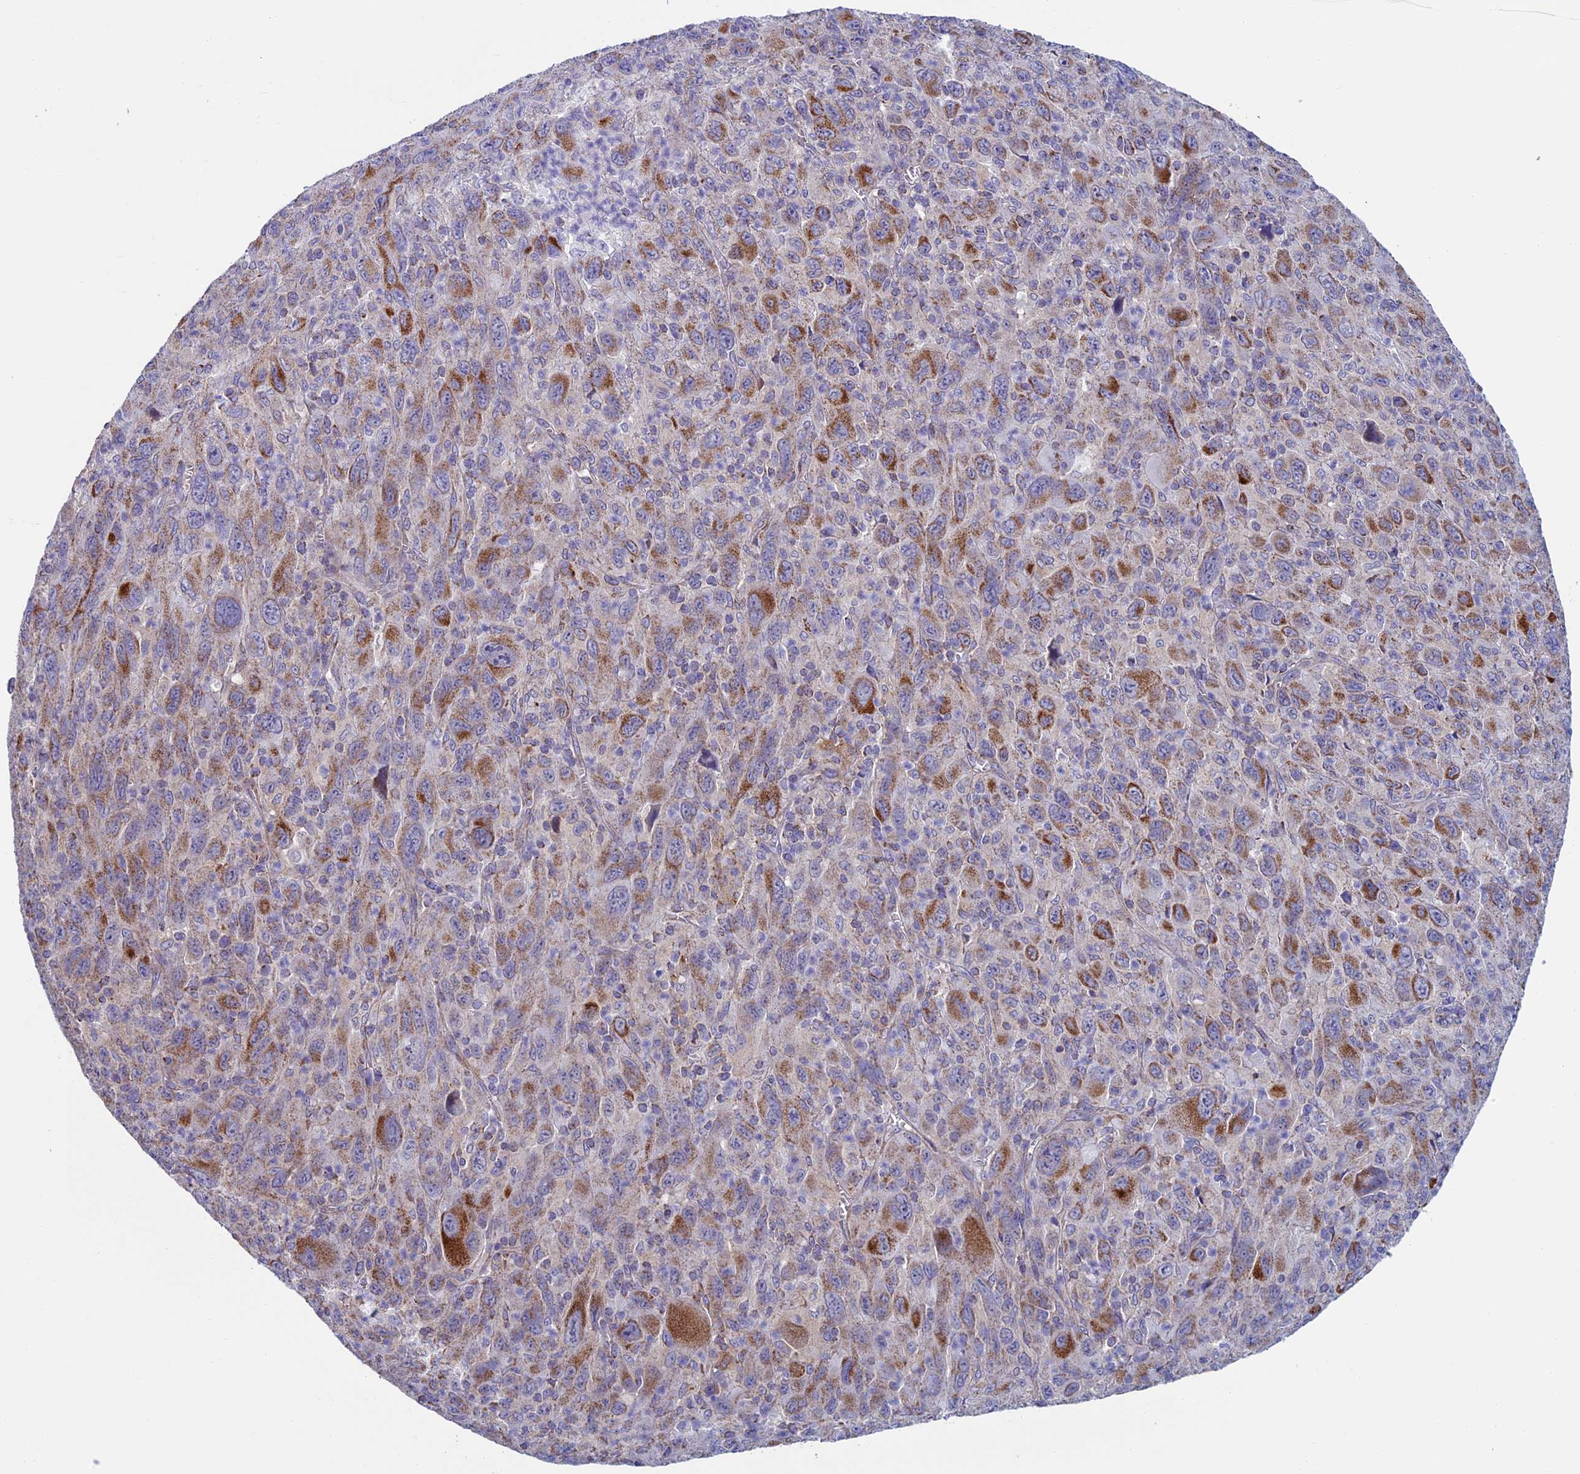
{"staining": {"intensity": "moderate", "quantity": "25%-75%", "location": "cytoplasmic/membranous"}, "tissue": "melanoma", "cell_type": "Tumor cells", "image_type": "cancer", "snomed": [{"axis": "morphology", "description": "Malignant melanoma, Metastatic site"}, {"axis": "topography", "description": "Skin"}], "caption": "Tumor cells show medium levels of moderate cytoplasmic/membranous staining in about 25%-75% of cells in malignant melanoma (metastatic site). (IHC, brightfield microscopy, high magnification).", "gene": "MFSD12", "patient": {"sex": "female", "age": 56}}